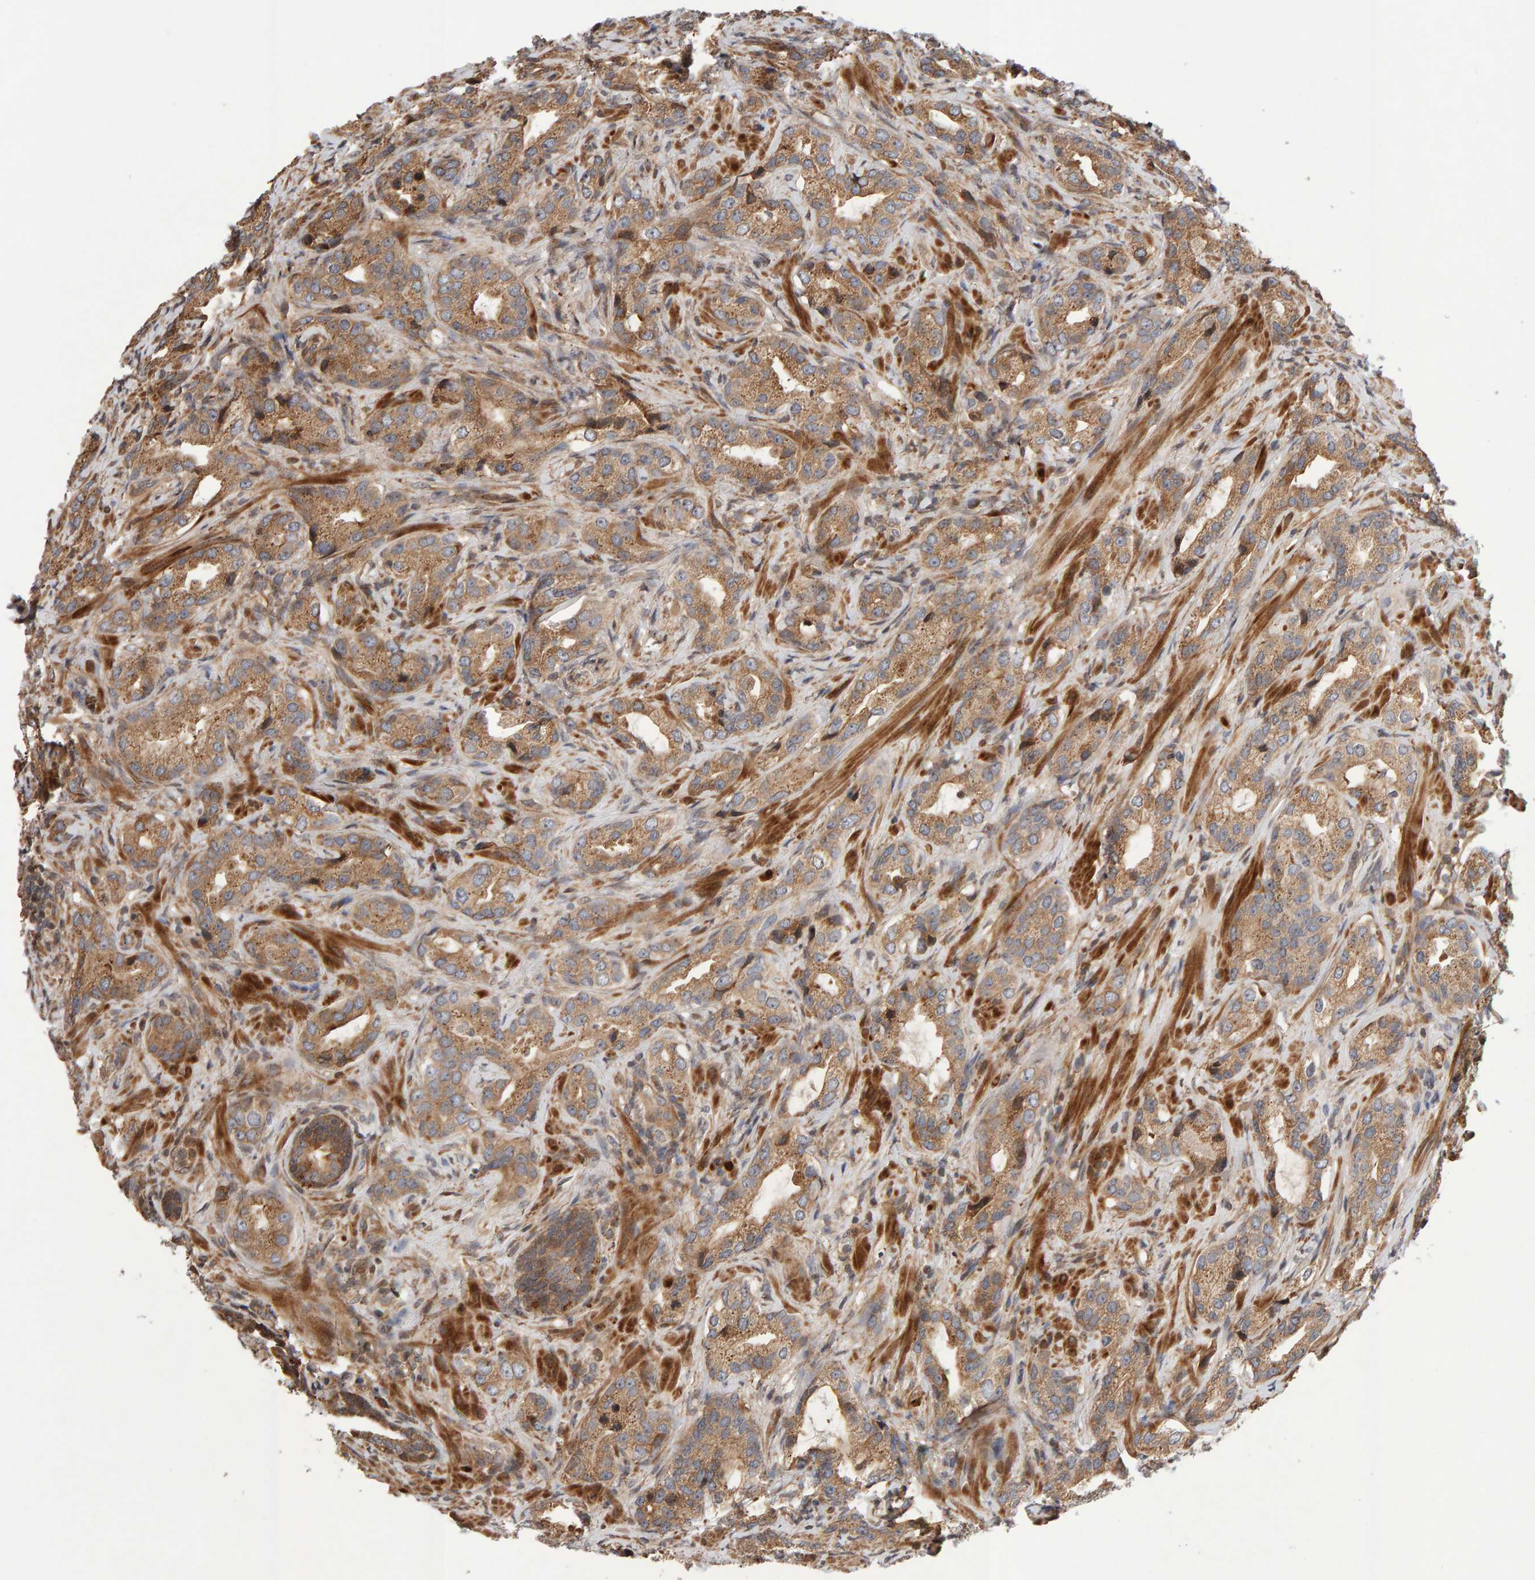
{"staining": {"intensity": "moderate", "quantity": ">75%", "location": "cytoplasmic/membranous"}, "tissue": "prostate cancer", "cell_type": "Tumor cells", "image_type": "cancer", "snomed": [{"axis": "morphology", "description": "Adenocarcinoma, High grade"}, {"axis": "topography", "description": "Prostate"}], "caption": "Immunohistochemistry (IHC) histopathology image of neoplastic tissue: prostate cancer (high-grade adenocarcinoma) stained using immunohistochemistry (IHC) exhibits medium levels of moderate protein expression localized specifically in the cytoplasmic/membranous of tumor cells, appearing as a cytoplasmic/membranous brown color.", "gene": "LZTS1", "patient": {"sex": "male", "age": 63}}